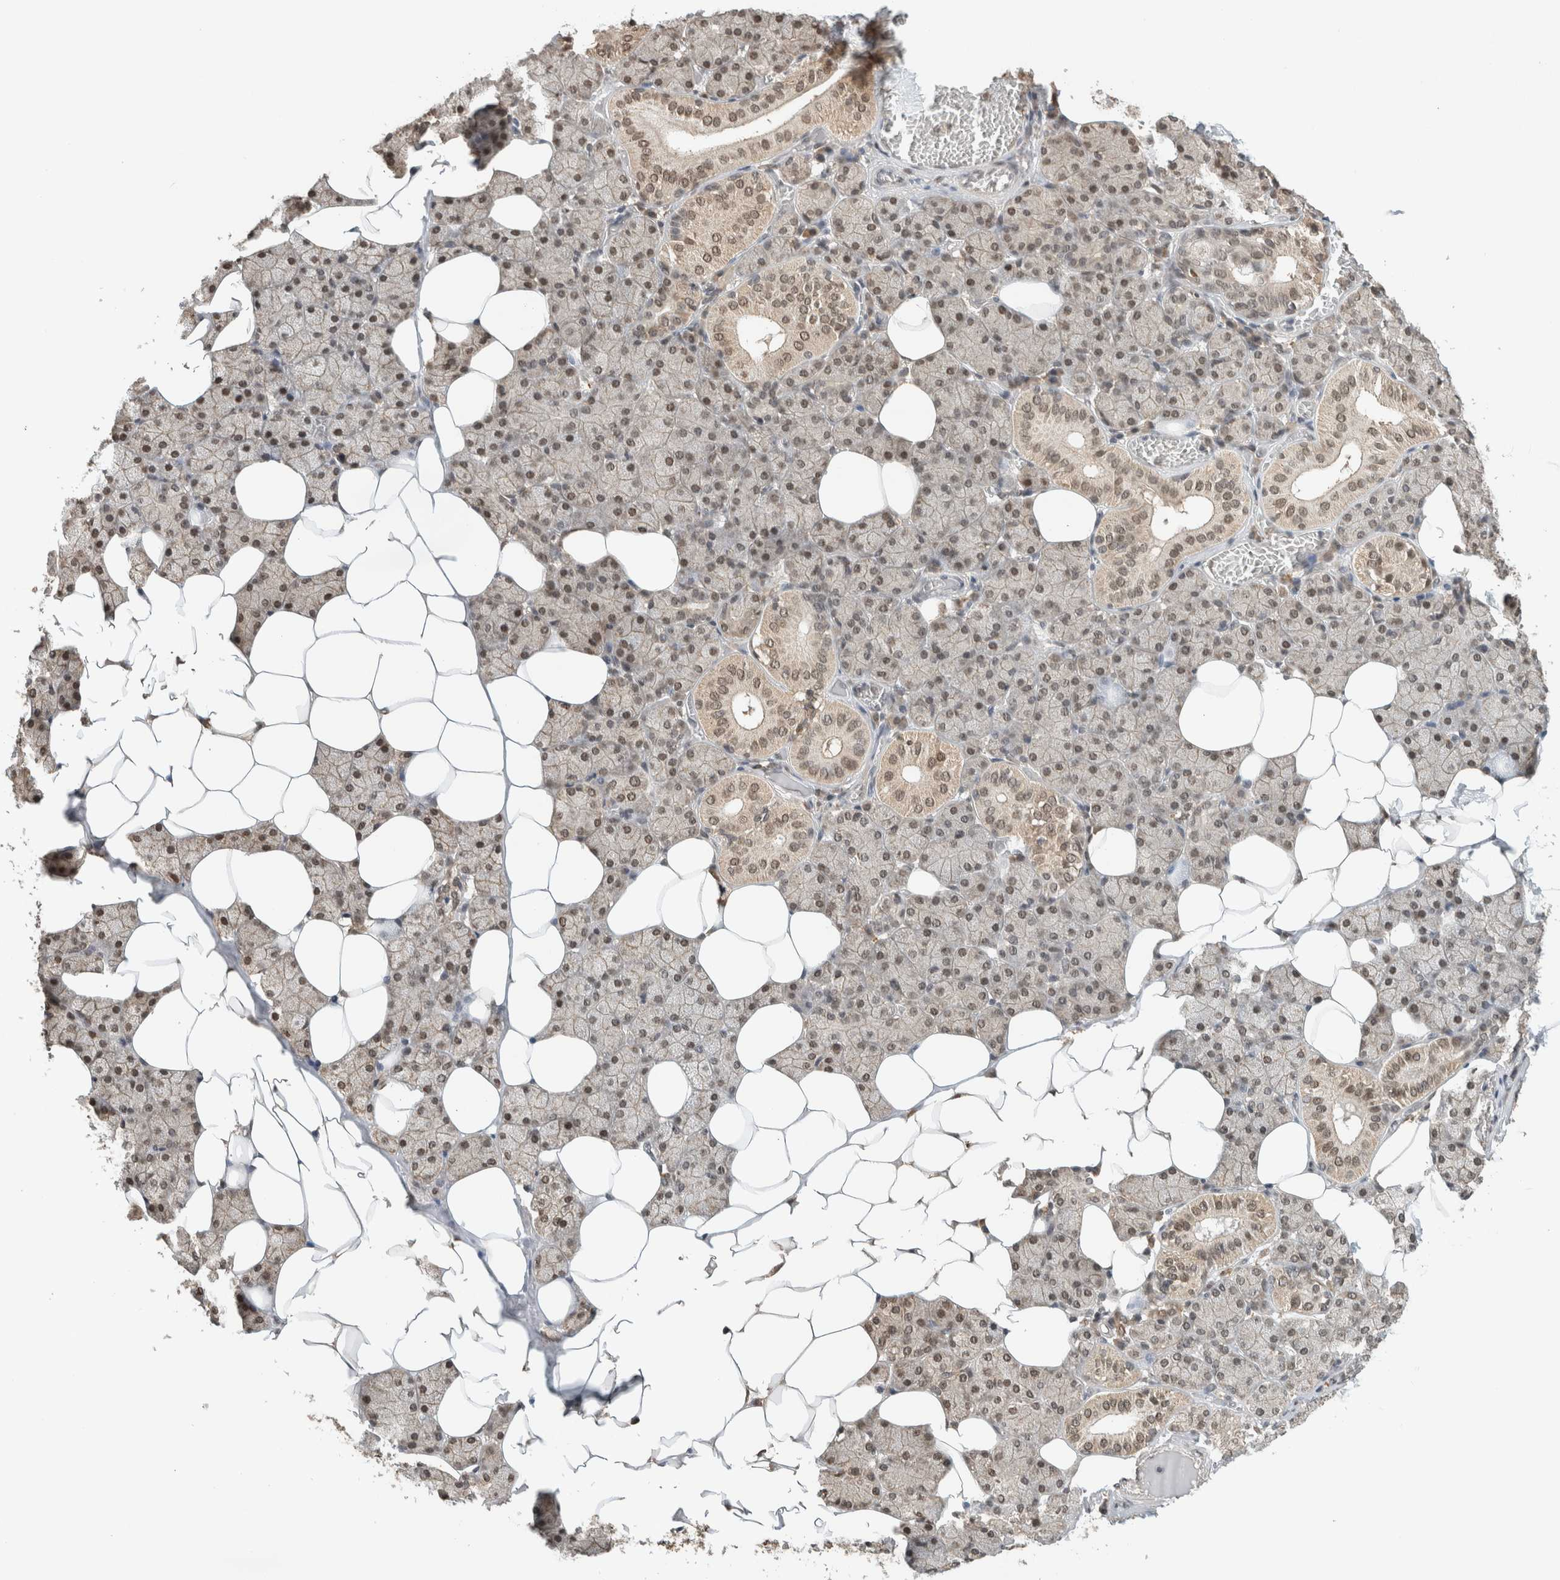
{"staining": {"intensity": "moderate", "quantity": ">75%", "location": "nuclear"}, "tissue": "salivary gland", "cell_type": "Glandular cells", "image_type": "normal", "snomed": [{"axis": "morphology", "description": "Normal tissue, NOS"}, {"axis": "topography", "description": "Salivary gland"}], "caption": "Moderate nuclear expression is identified in approximately >75% of glandular cells in benign salivary gland.", "gene": "C1orf21", "patient": {"sex": "female", "age": 33}}